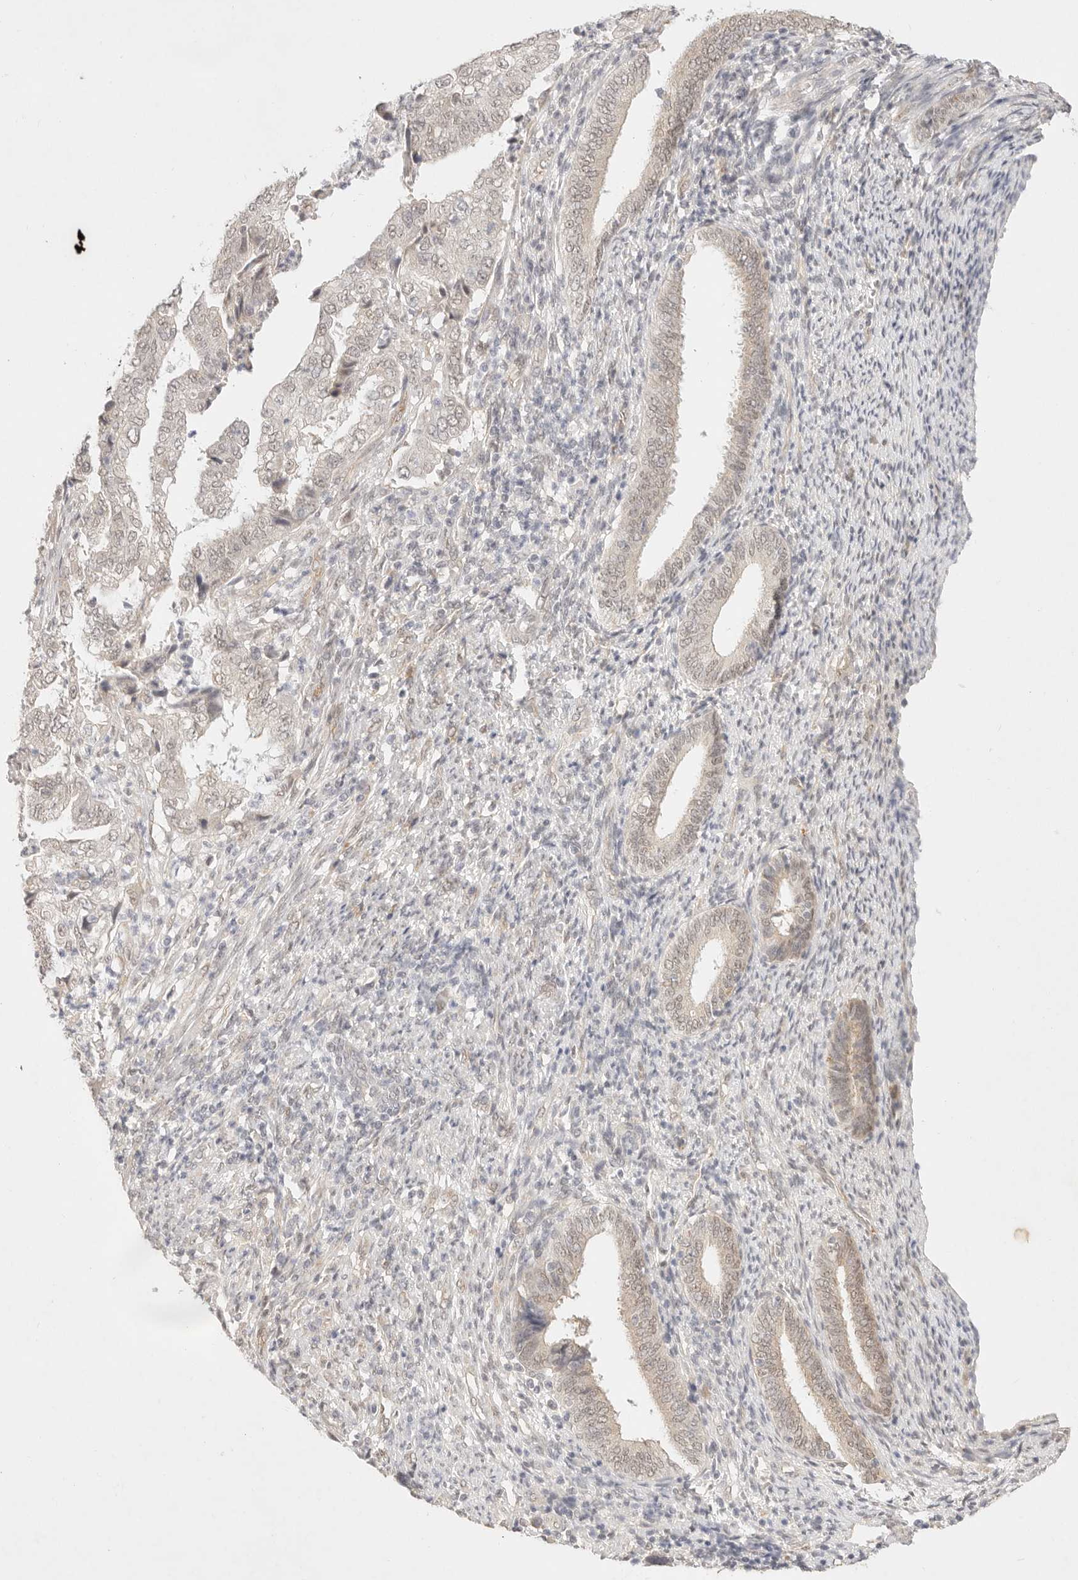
{"staining": {"intensity": "negative", "quantity": "none", "location": "none"}, "tissue": "endometrial cancer", "cell_type": "Tumor cells", "image_type": "cancer", "snomed": [{"axis": "morphology", "description": "Adenocarcinoma, NOS"}, {"axis": "topography", "description": "Endometrium"}], "caption": "Tumor cells show no significant protein staining in endometrial cancer.", "gene": "GPR156", "patient": {"sex": "female", "age": 51}}